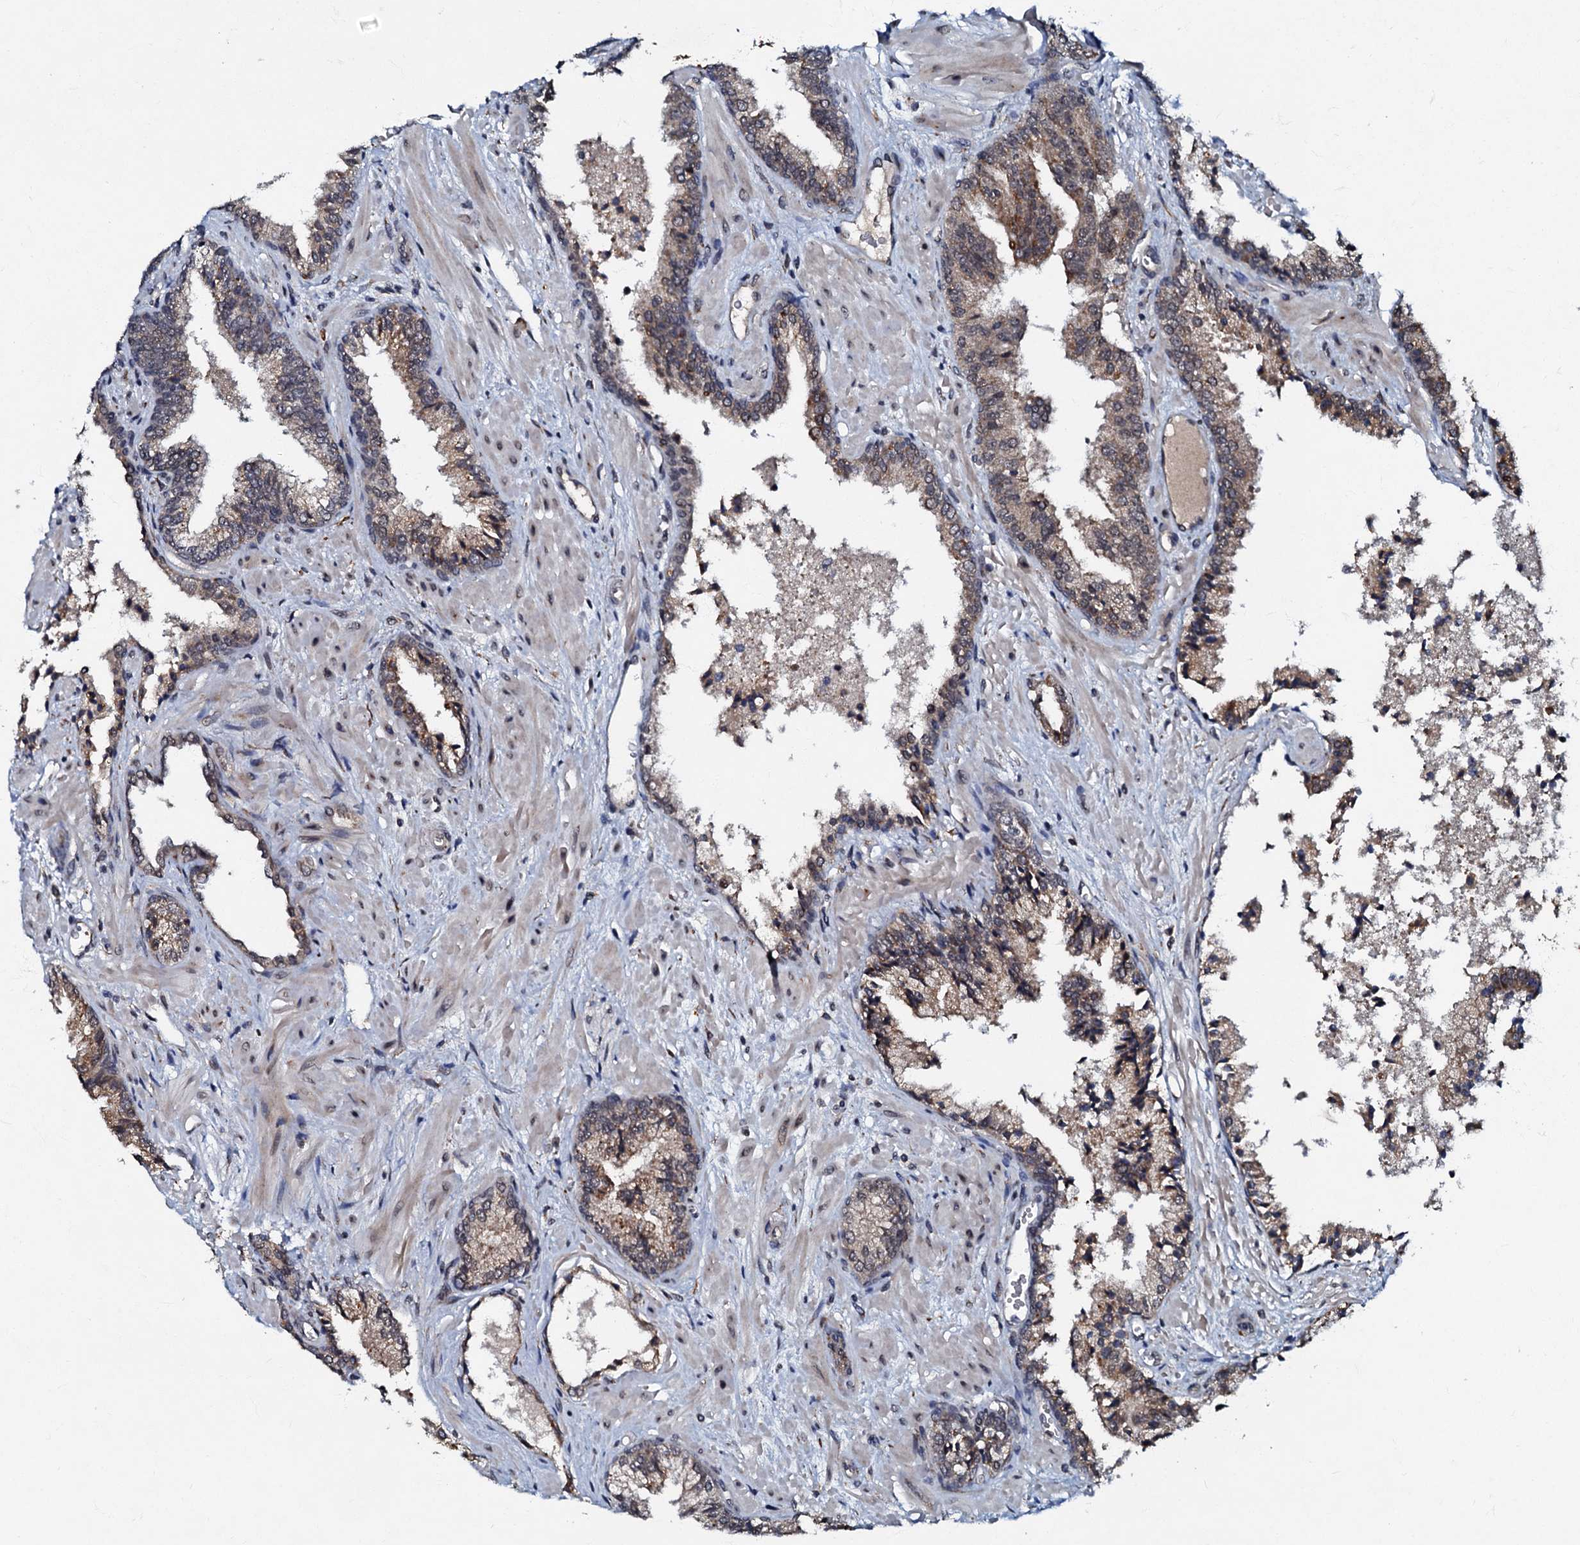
{"staining": {"intensity": "moderate", "quantity": ">75%", "location": "cytoplasmic/membranous,nuclear"}, "tissue": "prostate cancer", "cell_type": "Tumor cells", "image_type": "cancer", "snomed": [{"axis": "morphology", "description": "Adenocarcinoma, High grade"}, {"axis": "topography", "description": "Prostate"}], "caption": "Human prostate cancer (adenocarcinoma (high-grade)) stained with a brown dye demonstrates moderate cytoplasmic/membranous and nuclear positive staining in approximately >75% of tumor cells.", "gene": "C18orf32", "patient": {"sex": "male", "age": 71}}